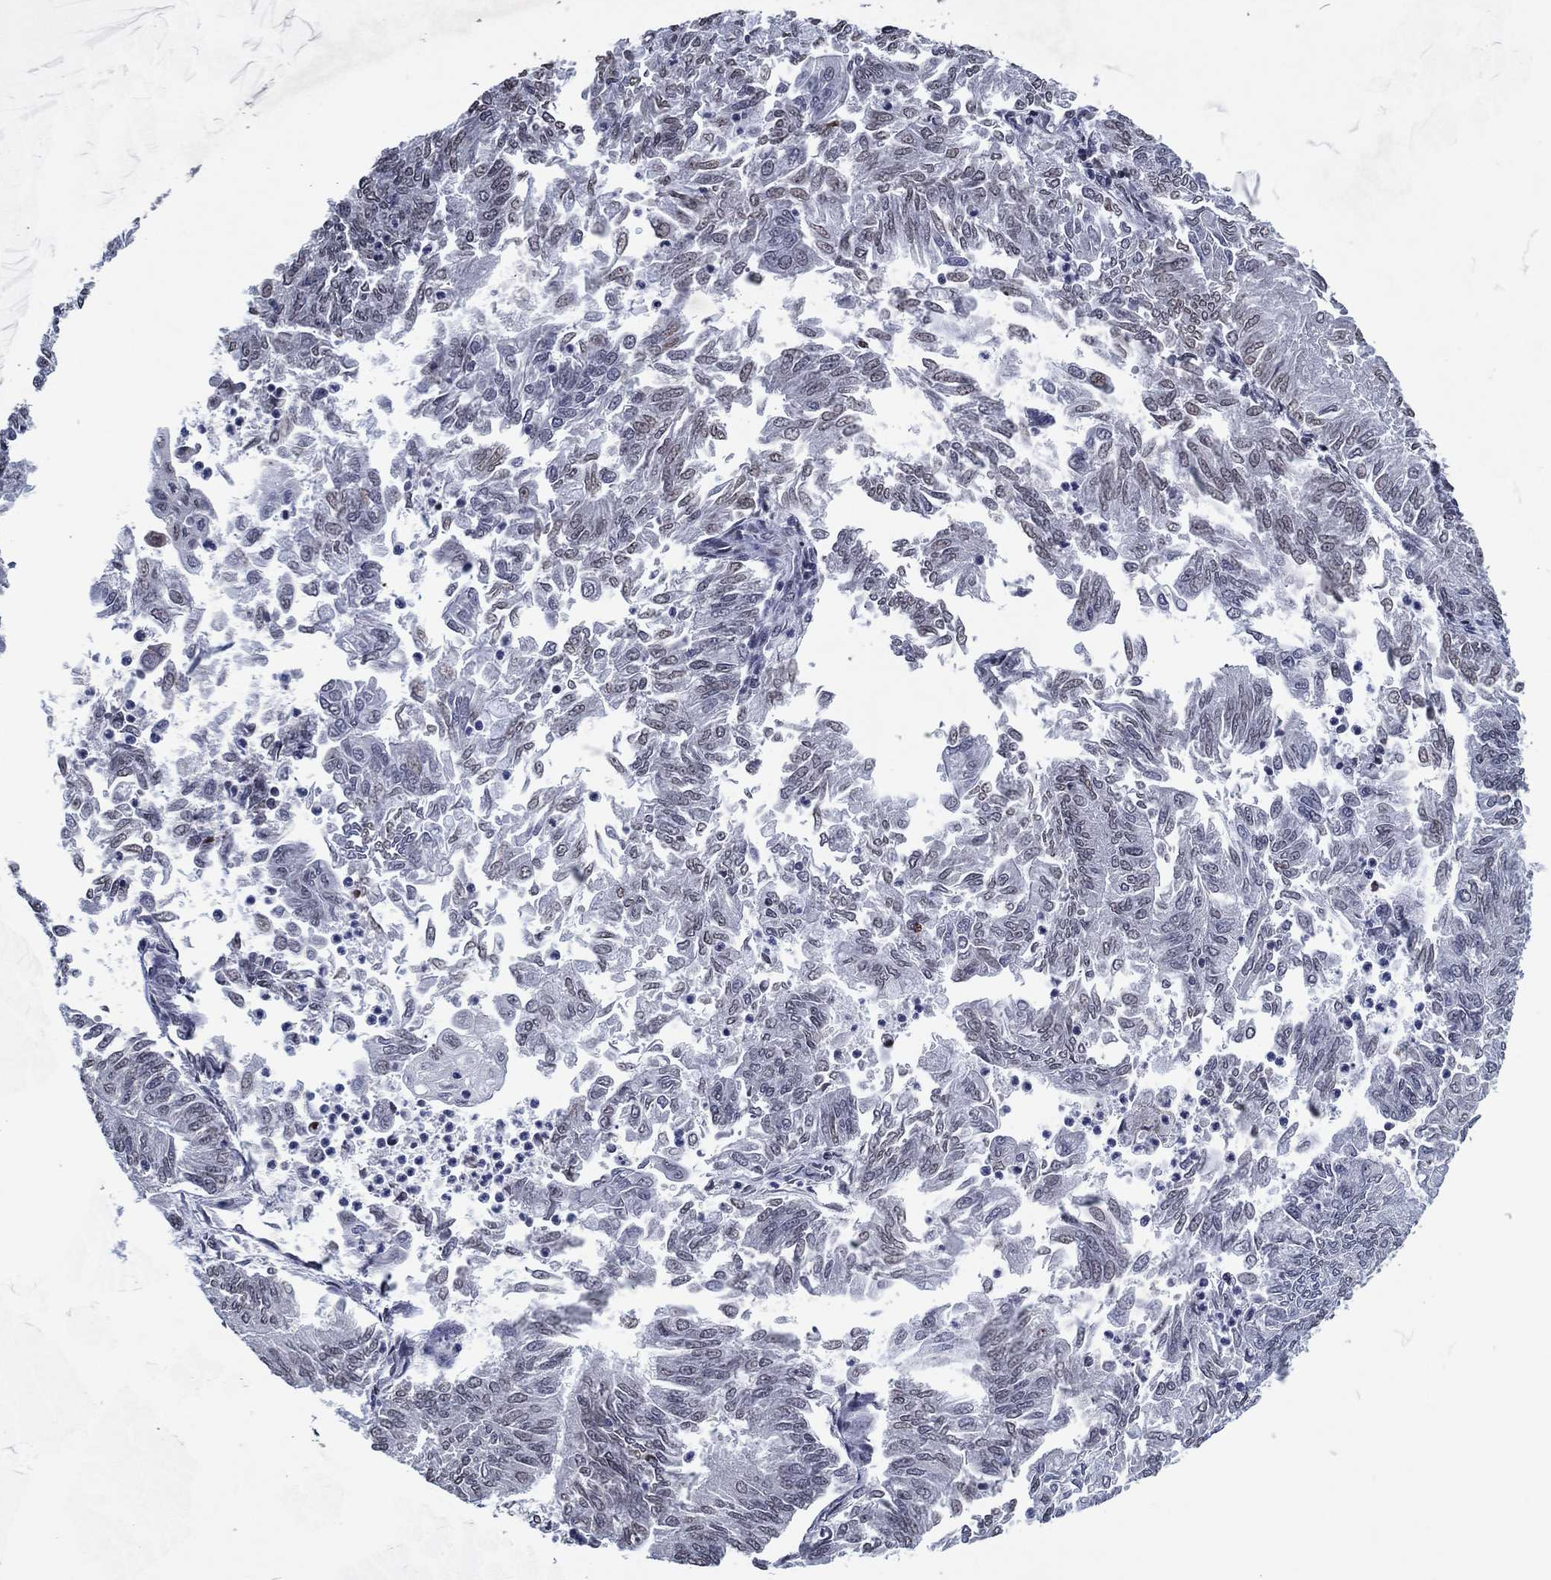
{"staining": {"intensity": "negative", "quantity": "none", "location": "none"}, "tissue": "endometrial cancer", "cell_type": "Tumor cells", "image_type": "cancer", "snomed": [{"axis": "morphology", "description": "Adenocarcinoma, NOS"}, {"axis": "topography", "description": "Endometrium"}], "caption": "A photomicrograph of human endometrial adenocarcinoma is negative for staining in tumor cells.", "gene": "ZBTB42", "patient": {"sex": "female", "age": 59}}